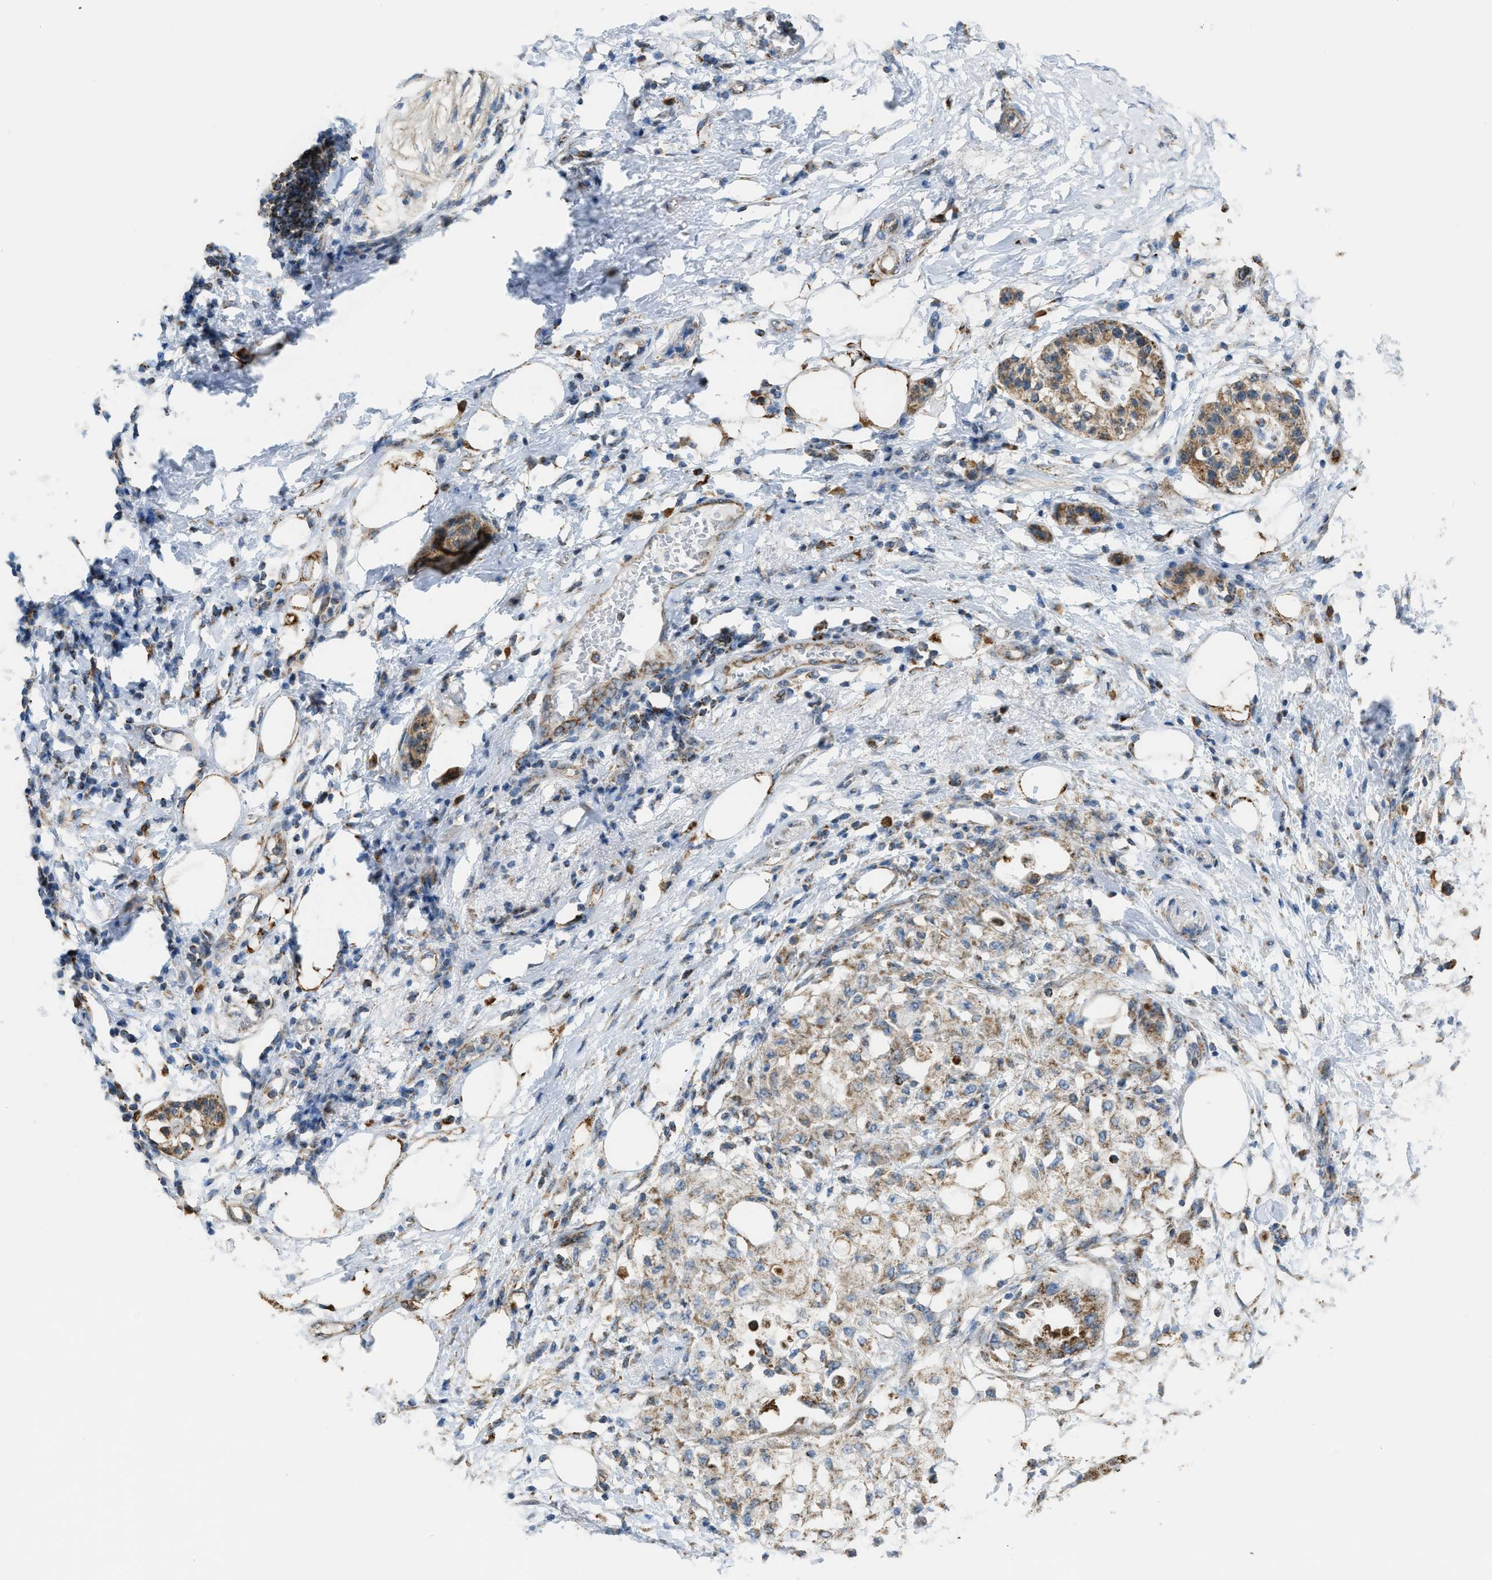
{"staining": {"intensity": "moderate", "quantity": ">75%", "location": "cytoplasmic/membranous"}, "tissue": "pancreatic cancer", "cell_type": "Tumor cells", "image_type": "cancer", "snomed": [{"axis": "morphology", "description": "Normal tissue, NOS"}, {"axis": "morphology", "description": "Adenocarcinoma, NOS"}, {"axis": "topography", "description": "Pancreas"}, {"axis": "topography", "description": "Duodenum"}], "caption": "The histopathology image reveals staining of pancreatic cancer (adenocarcinoma), revealing moderate cytoplasmic/membranous protein staining (brown color) within tumor cells.", "gene": "ETFB", "patient": {"sex": "female", "age": 60}}